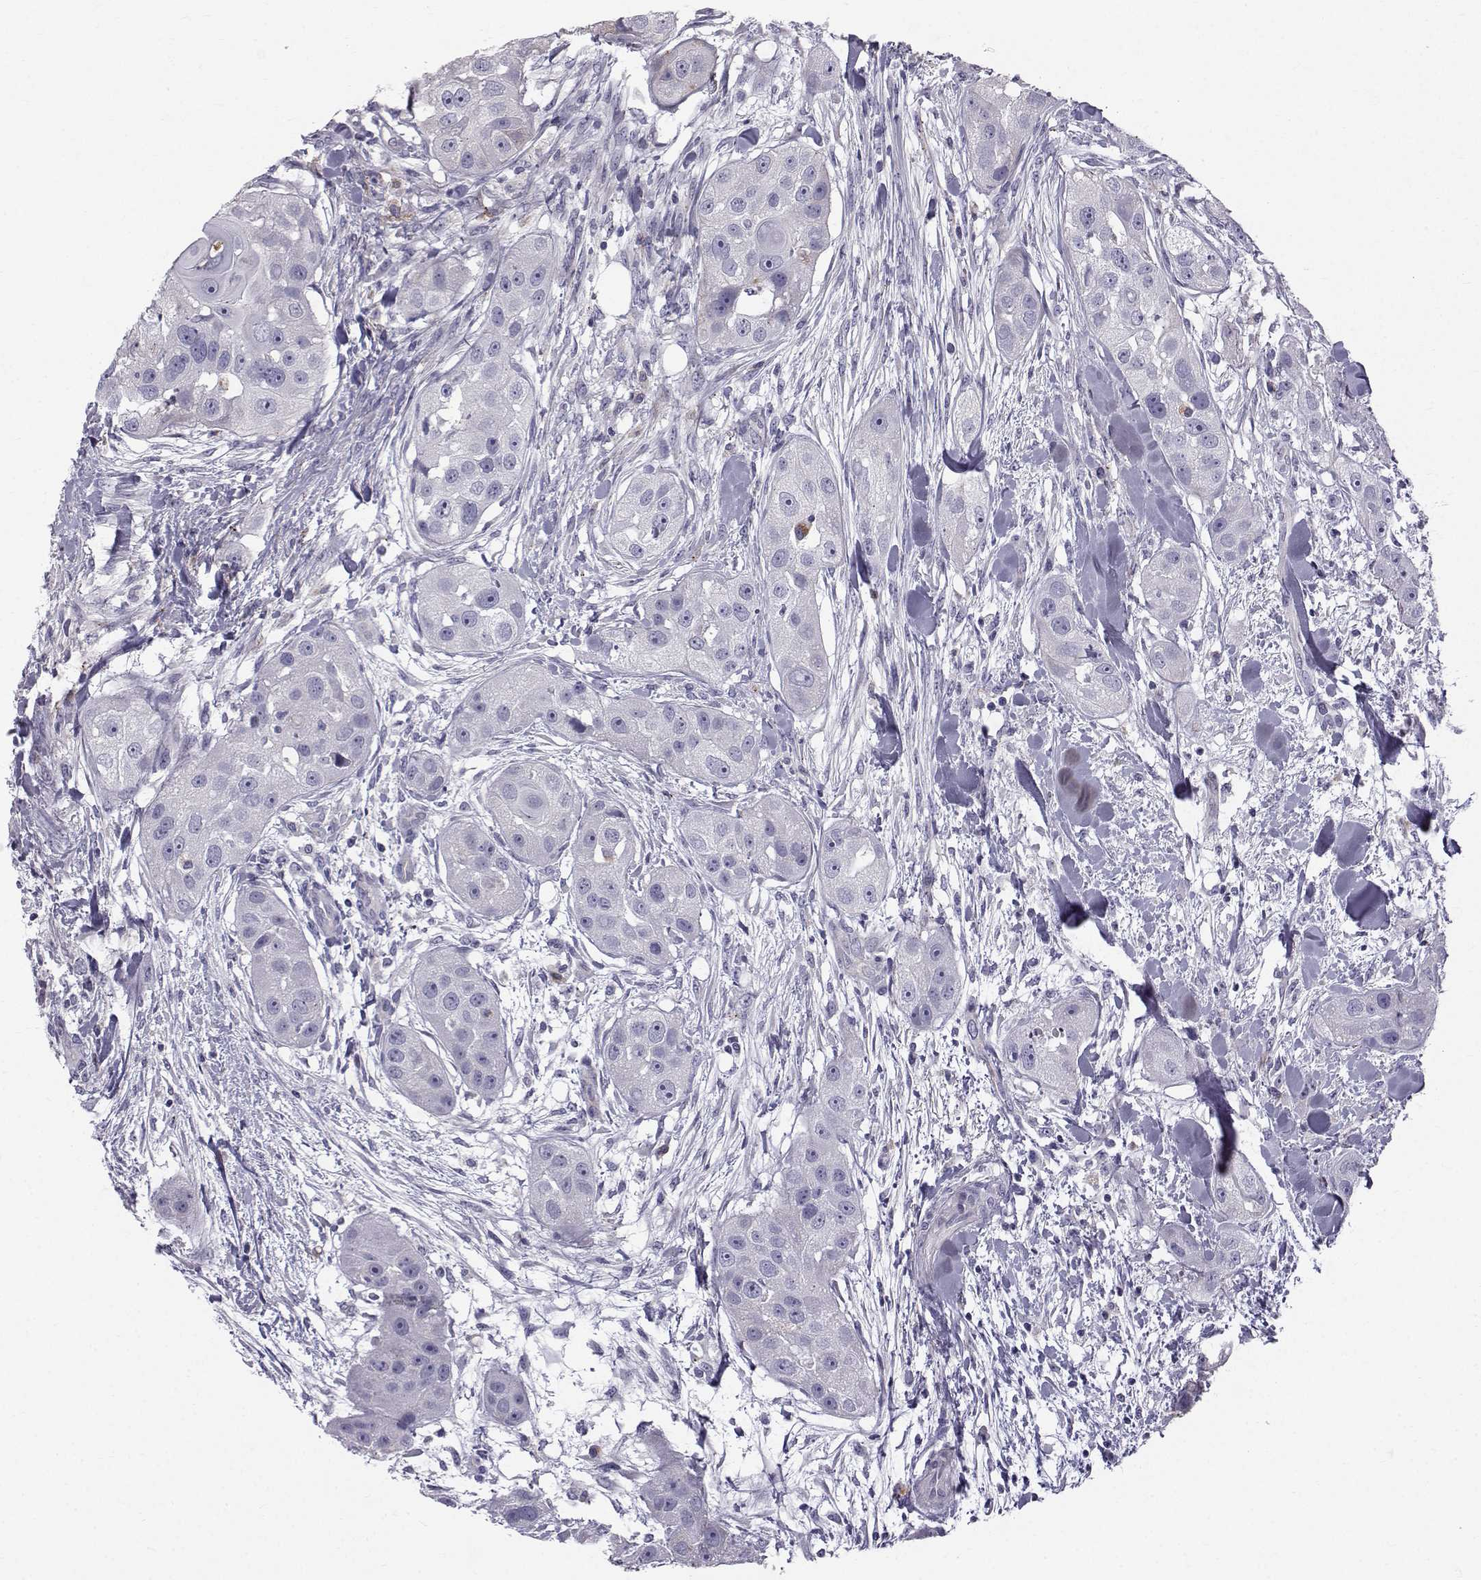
{"staining": {"intensity": "negative", "quantity": "none", "location": "none"}, "tissue": "head and neck cancer", "cell_type": "Tumor cells", "image_type": "cancer", "snomed": [{"axis": "morphology", "description": "Squamous cell carcinoma, NOS"}, {"axis": "topography", "description": "Head-Neck"}], "caption": "Immunohistochemistry (IHC) micrograph of head and neck cancer (squamous cell carcinoma) stained for a protein (brown), which exhibits no positivity in tumor cells.", "gene": "CALCR", "patient": {"sex": "male", "age": 51}}